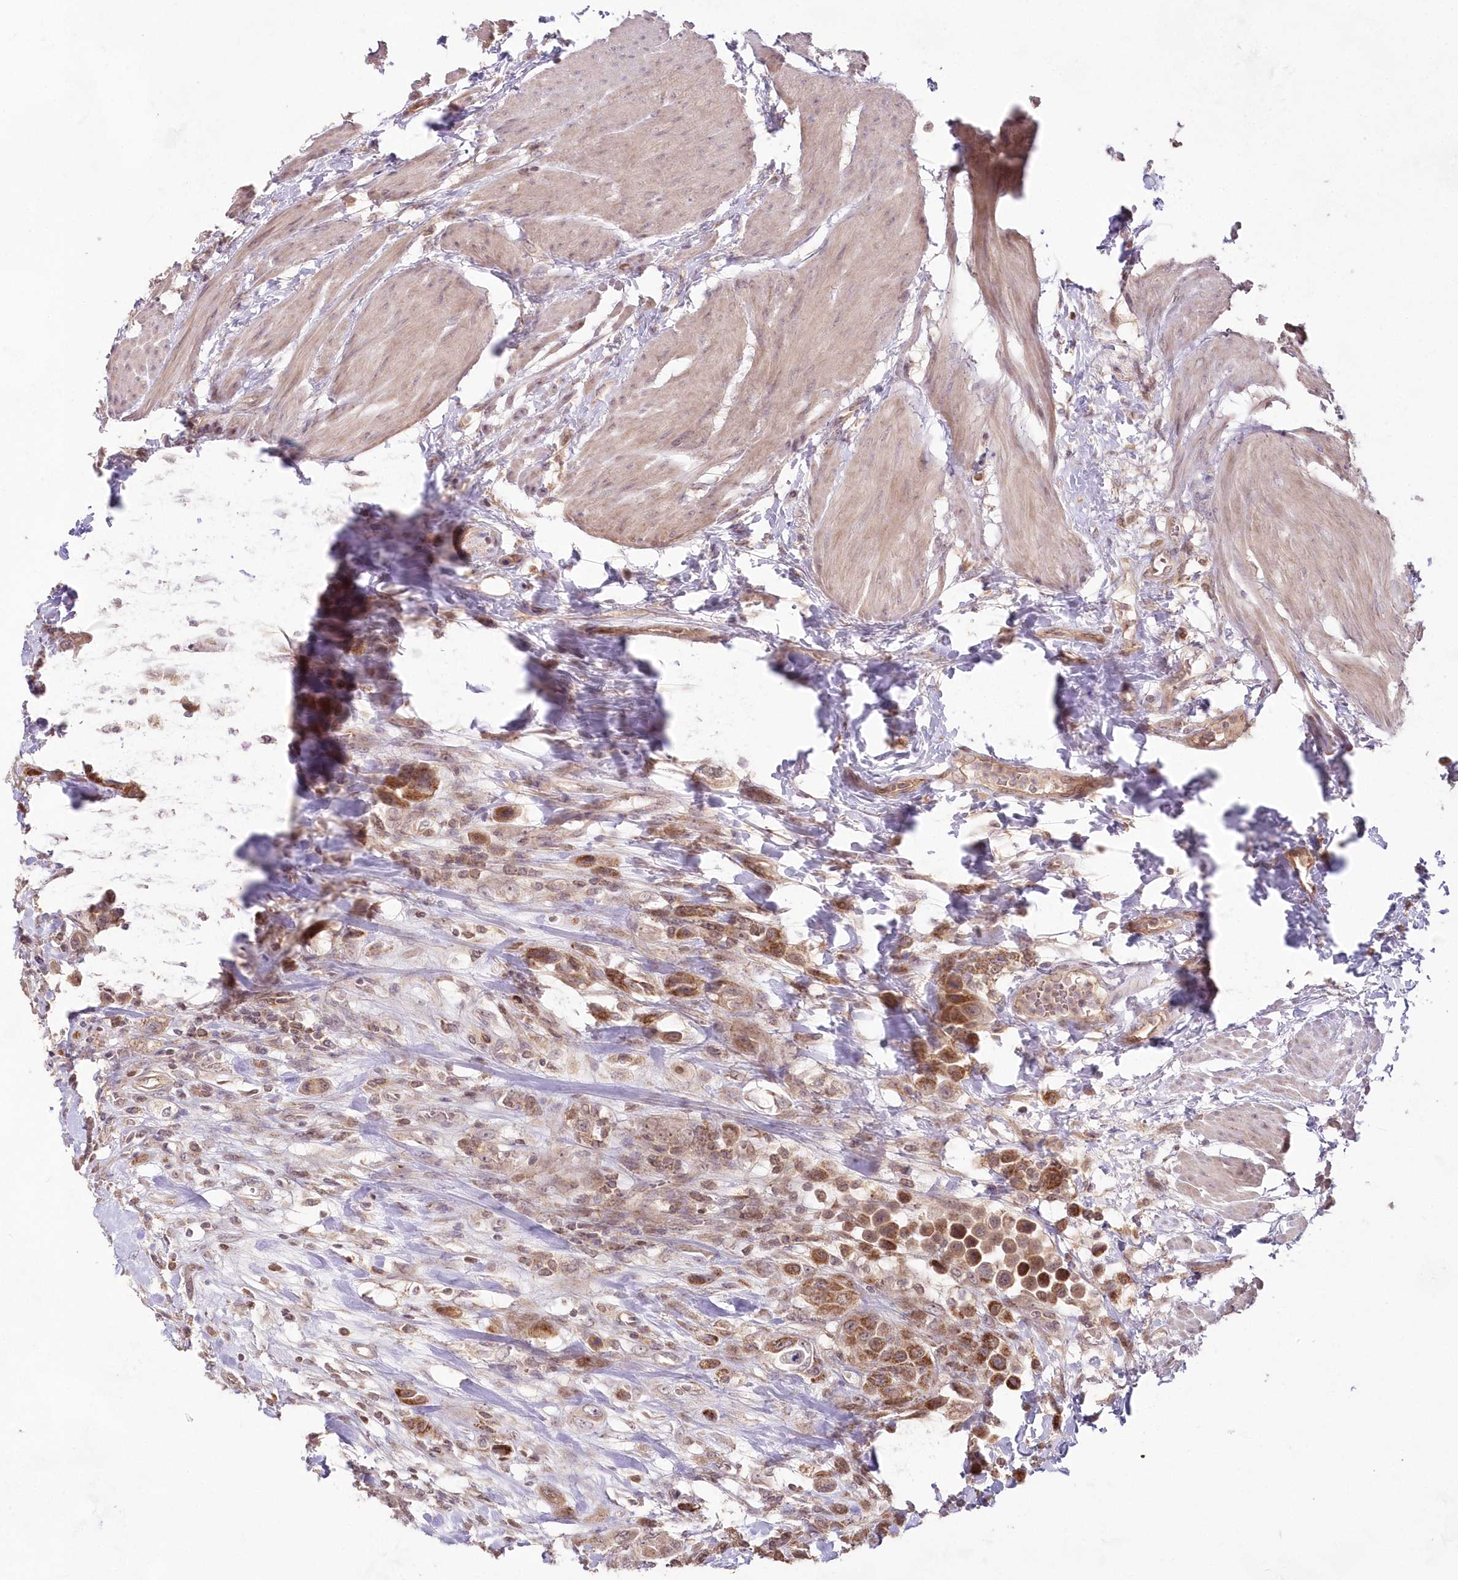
{"staining": {"intensity": "moderate", "quantity": ">75%", "location": "cytoplasmic/membranous"}, "tissue": "urothelial cancer", "cell_type": "Tumor cells", "image_type": "cancer", "snomed": [{"axis": "morphology", "description": "Urothelial carcinoma, High grade"}, {"axis": "topography", "description": "Urinary bladder"}], "caption": "Urothelial carcinoma (high-grade) stained with a protein marker displays moderate staining in tumor cells.", "gene": "IMPA1", "patient": {"sex": "male", "age": 50}}